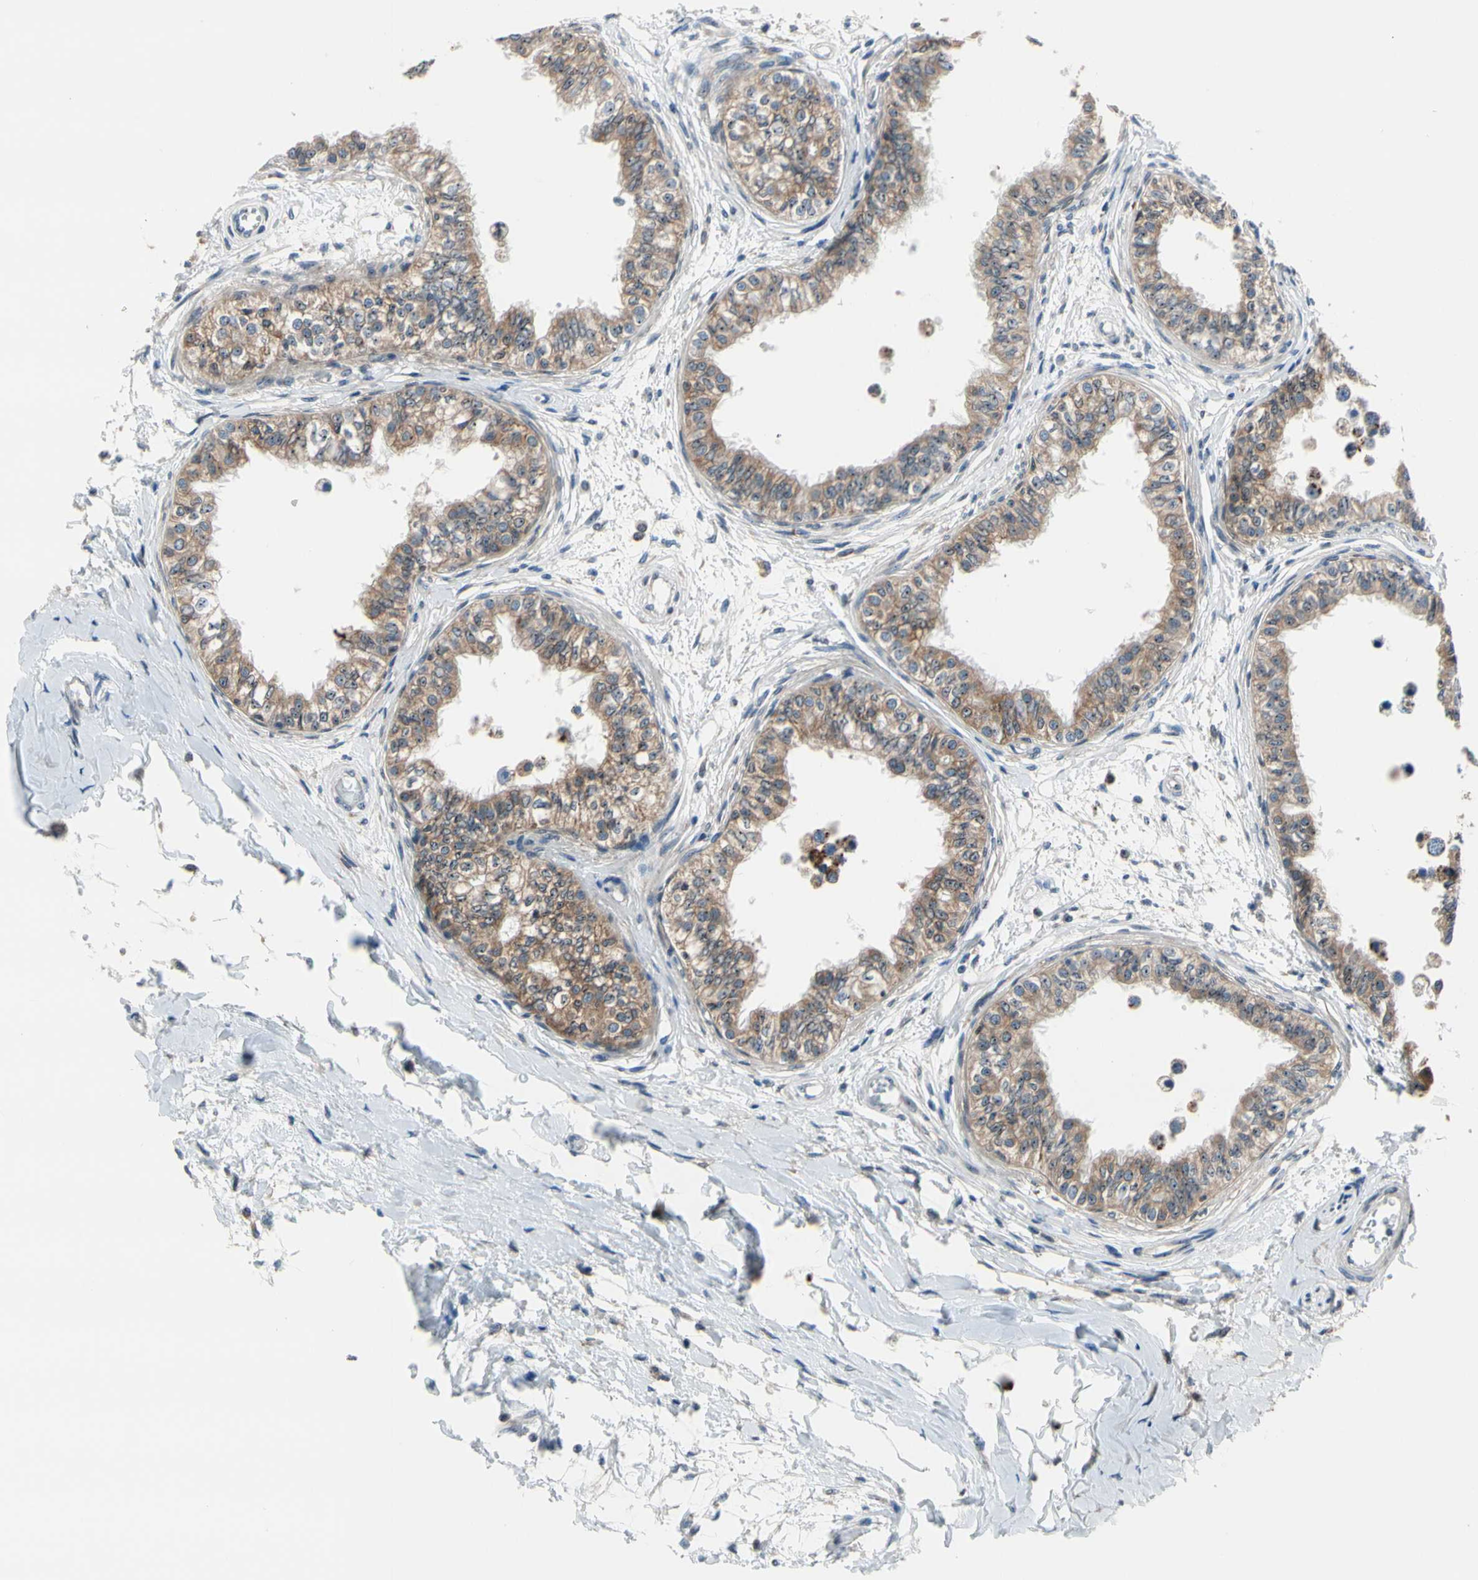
{"staining": {"intensity": "strong", "quantity": ">75%", "location": "cytoplasmic/membranous"}, "tissue": "epididymis", "cell_type": "Glandular cells", "image_type": "normal", "snomed": [{"axis": "morphology", "description": "Normal tissue, NOS"}, {"axis": "morphology", "description": "Adenocarcinoma, metastatic, NOS"}, {"axis": "topography", "description": "Testis"}, {"axis": "topography", "description": "Epididymis"}], "caption": "The micrograph reveals a brown stain indicating the presence of a protein in the cytoplasmic/membranous of glandular cells in epididymis.", "gene": "TMED7", "patient": {"sex": "male", "age": 26}}